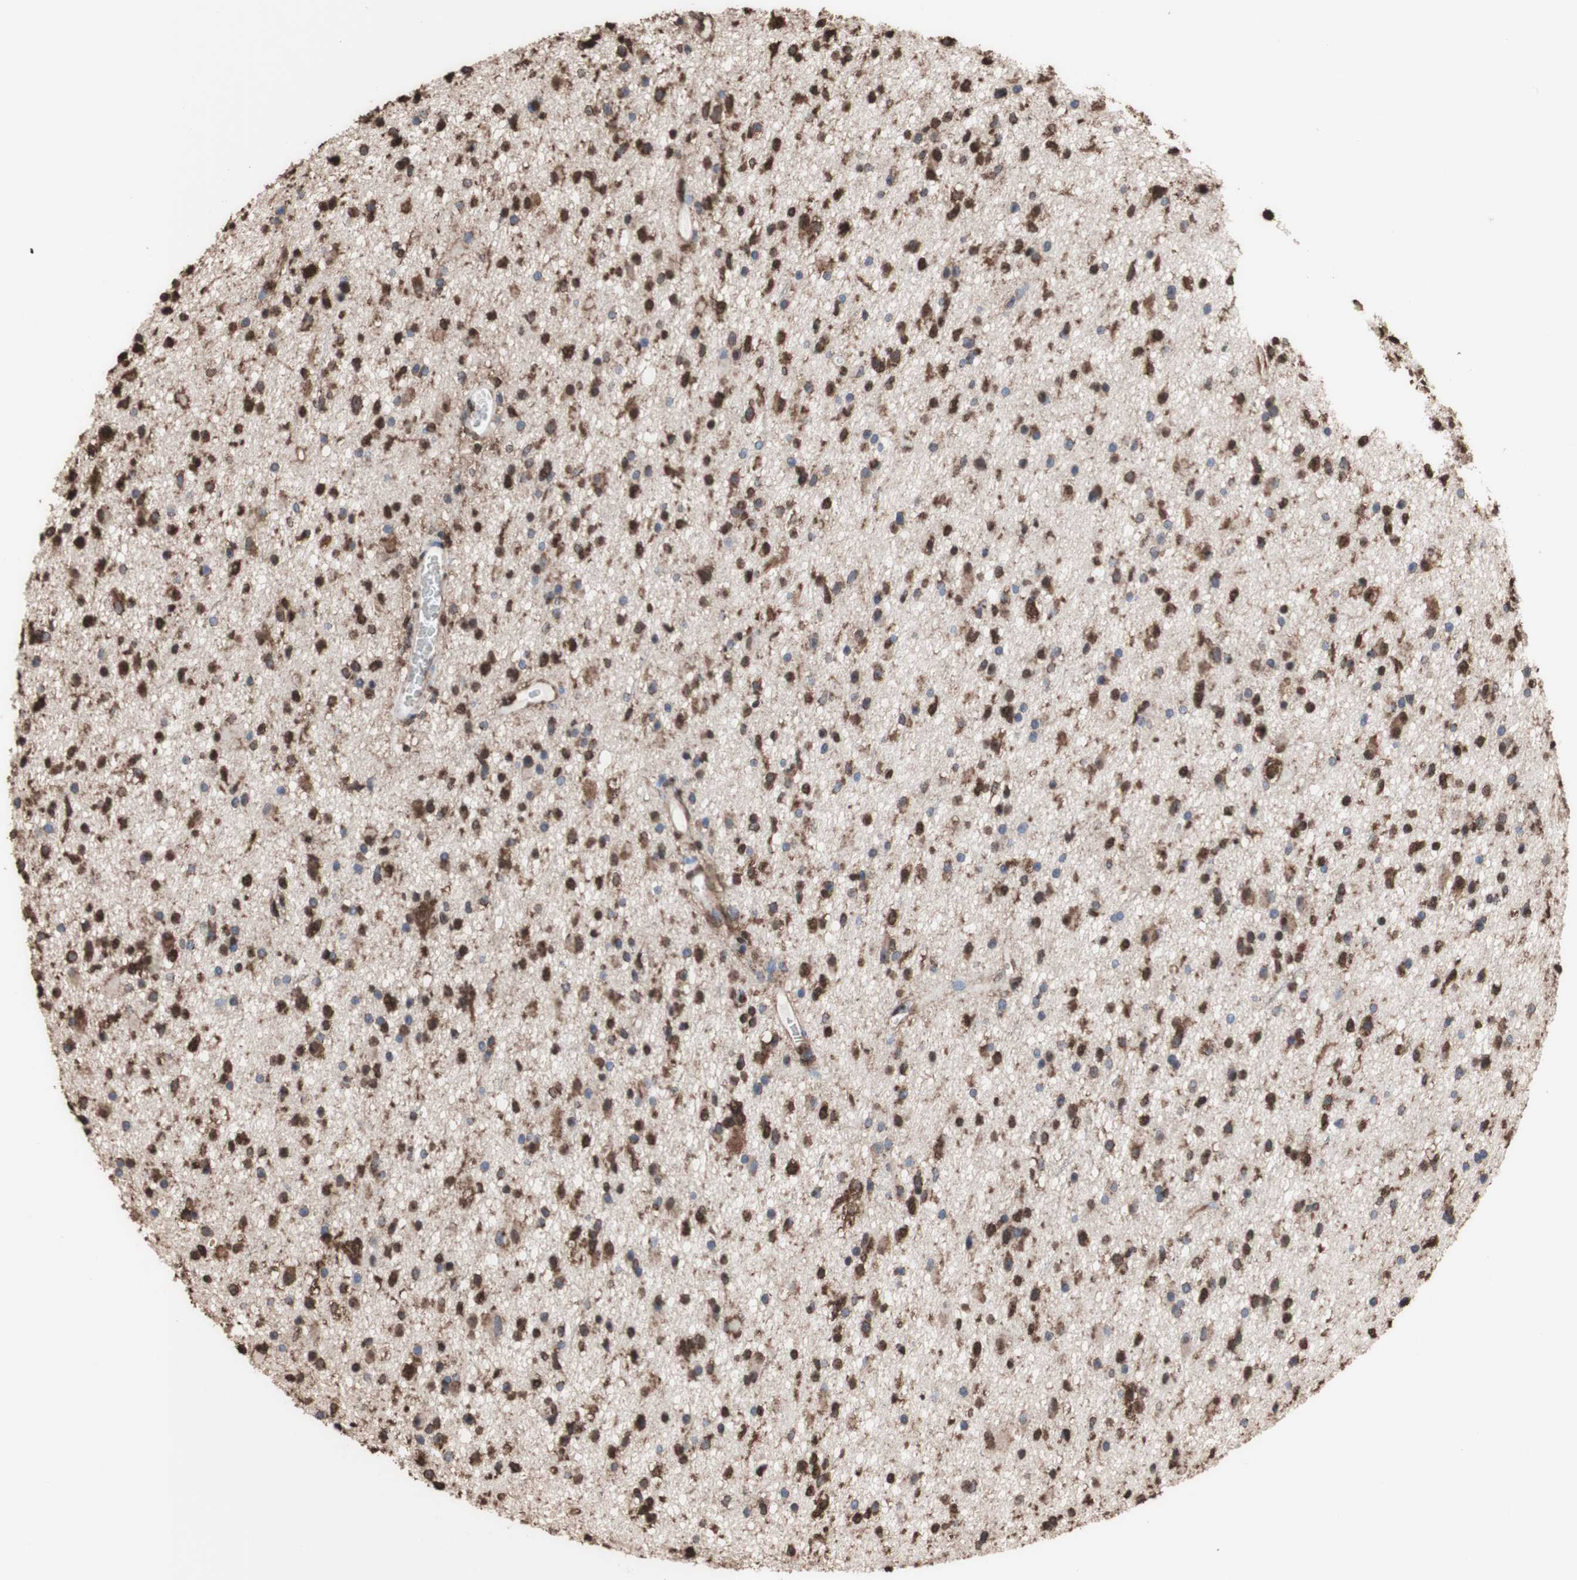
{"staining": {"intensity": "strong", "quantity": ">75%", "location": "cytoplasmic/membranous,nuclear"}, "tissue": "glioma", "cell_type": "Tumor cells", "image_type": "cancer", "snomed": [{"axis": "morphology", "description": "Glioma, malignant, High grade"}, {"axis": "topography", "description": "Brain"}], "caption": "The micrograph displays immunohistochemical staining of malignant glioma (high-grade). There is strong cytoplasmic/membranous and nuclear expression is identified in about >75% of tumor cells. Immunohistochemistry (ihc) stains the protein of interest in brown and the nuclei are stained blue.", "gene": "PIDD1", "patient": {"sex": "male", "age": 33}}